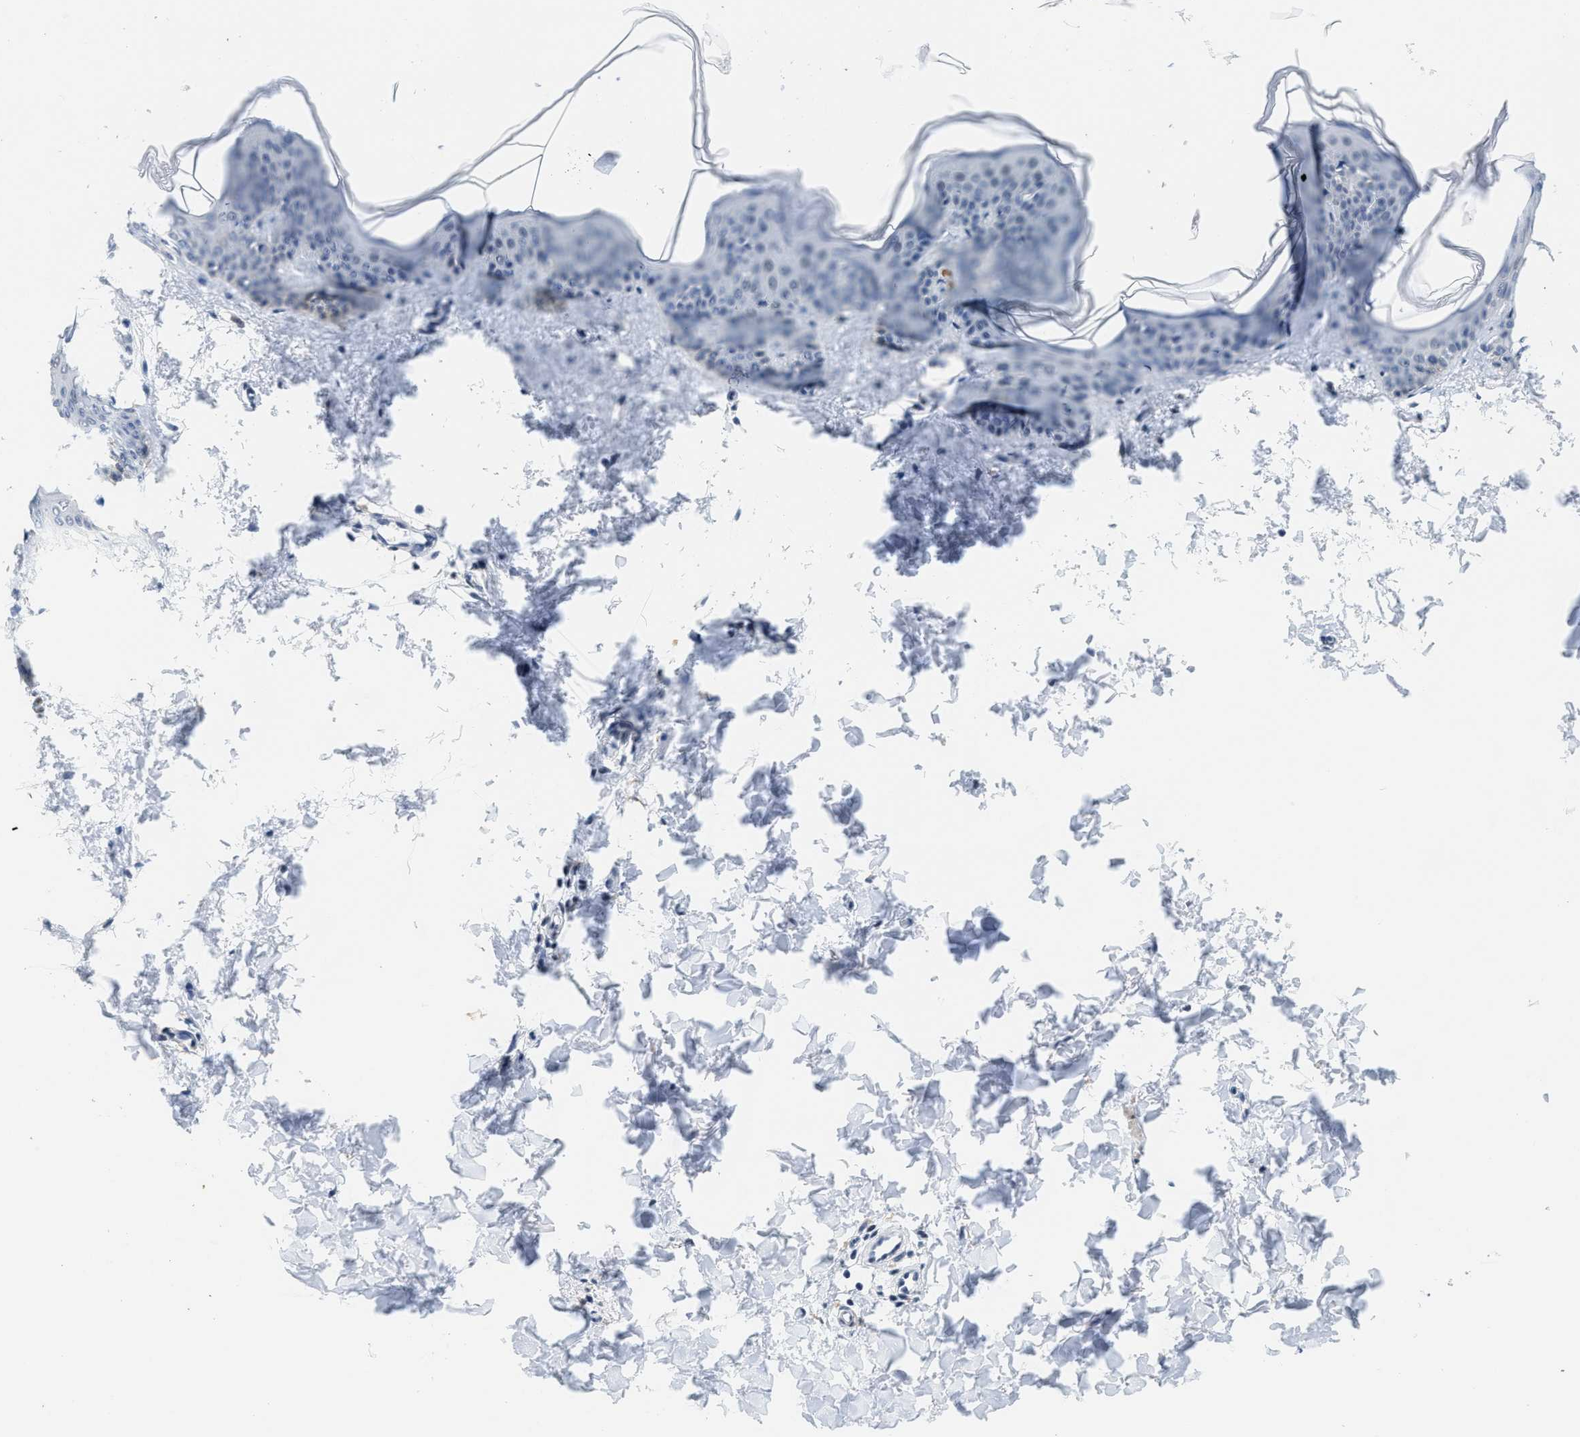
{"staining": {"intensity": "negative", "quantity": "none", "location": "none"}, "tissue": "skin", "cell_type": "Fibroblasts", "image_type": "normal", "snomed": [{"axis": "morphology", "description": "Normal tissue, NOS"}, {"axis": "topography", "description": "Skin"}], "caption": "IHC micrograph of normal skin stained for a protein (brown), which reveals no expression in fibroblasts. Nuclei are stained in blue.", "gene": "SETD1B", "patient": {"sex": "female", "age": 17}}